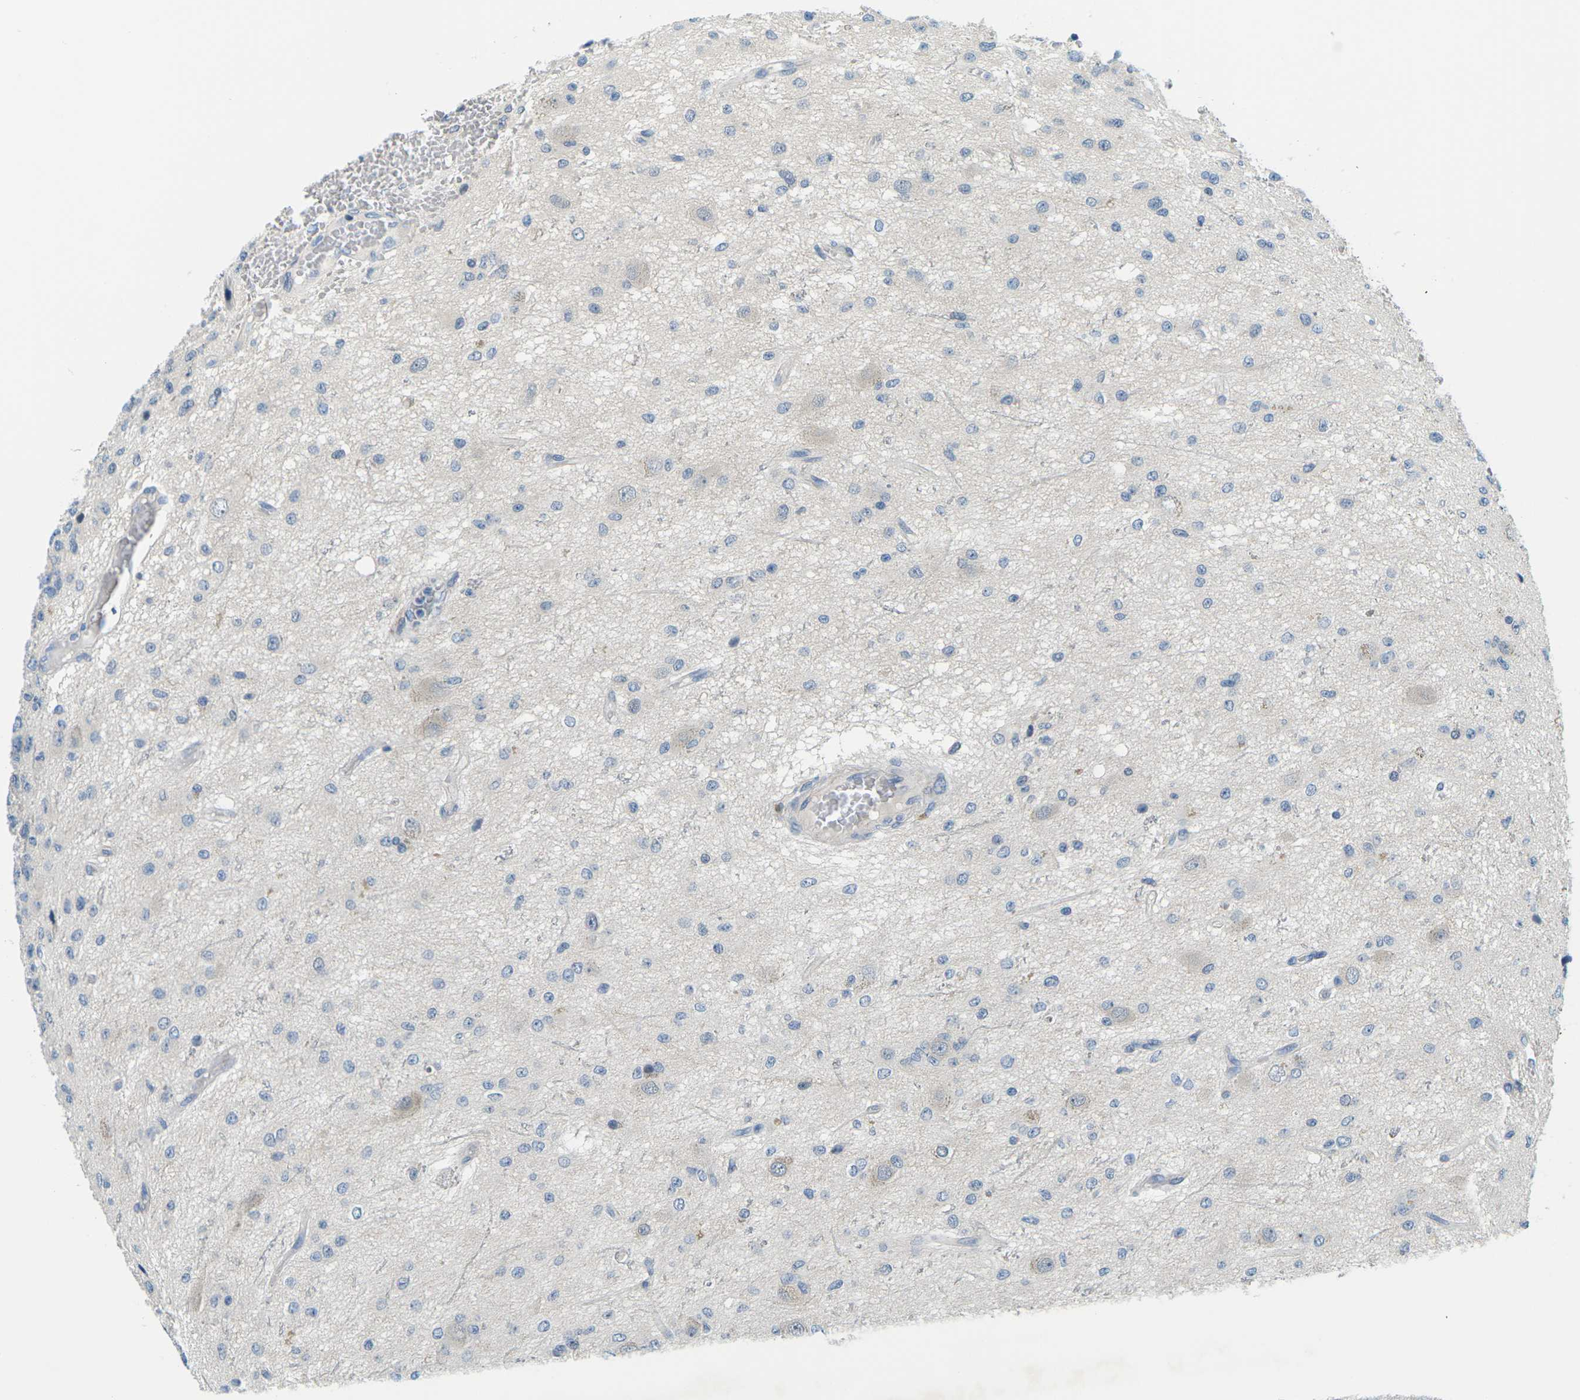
{"staining": {"intensity": "negative", "quantity": "none", "location": "none"}, "tissue": "glioma", "cell_type": "Tumor cells", "image_type": "cancer", "snomed": [{"axis": "morphology", "description": "Glioma, malignant, High grade"}, {"axis": "topography", "description": "pancreas cauda"}], "caption": "Glioma was stained to show a protein in brown. There is no significant expression in tumor cells.", "gene": "CTNND1", "patient": {"sex": "male", "age": 60}}